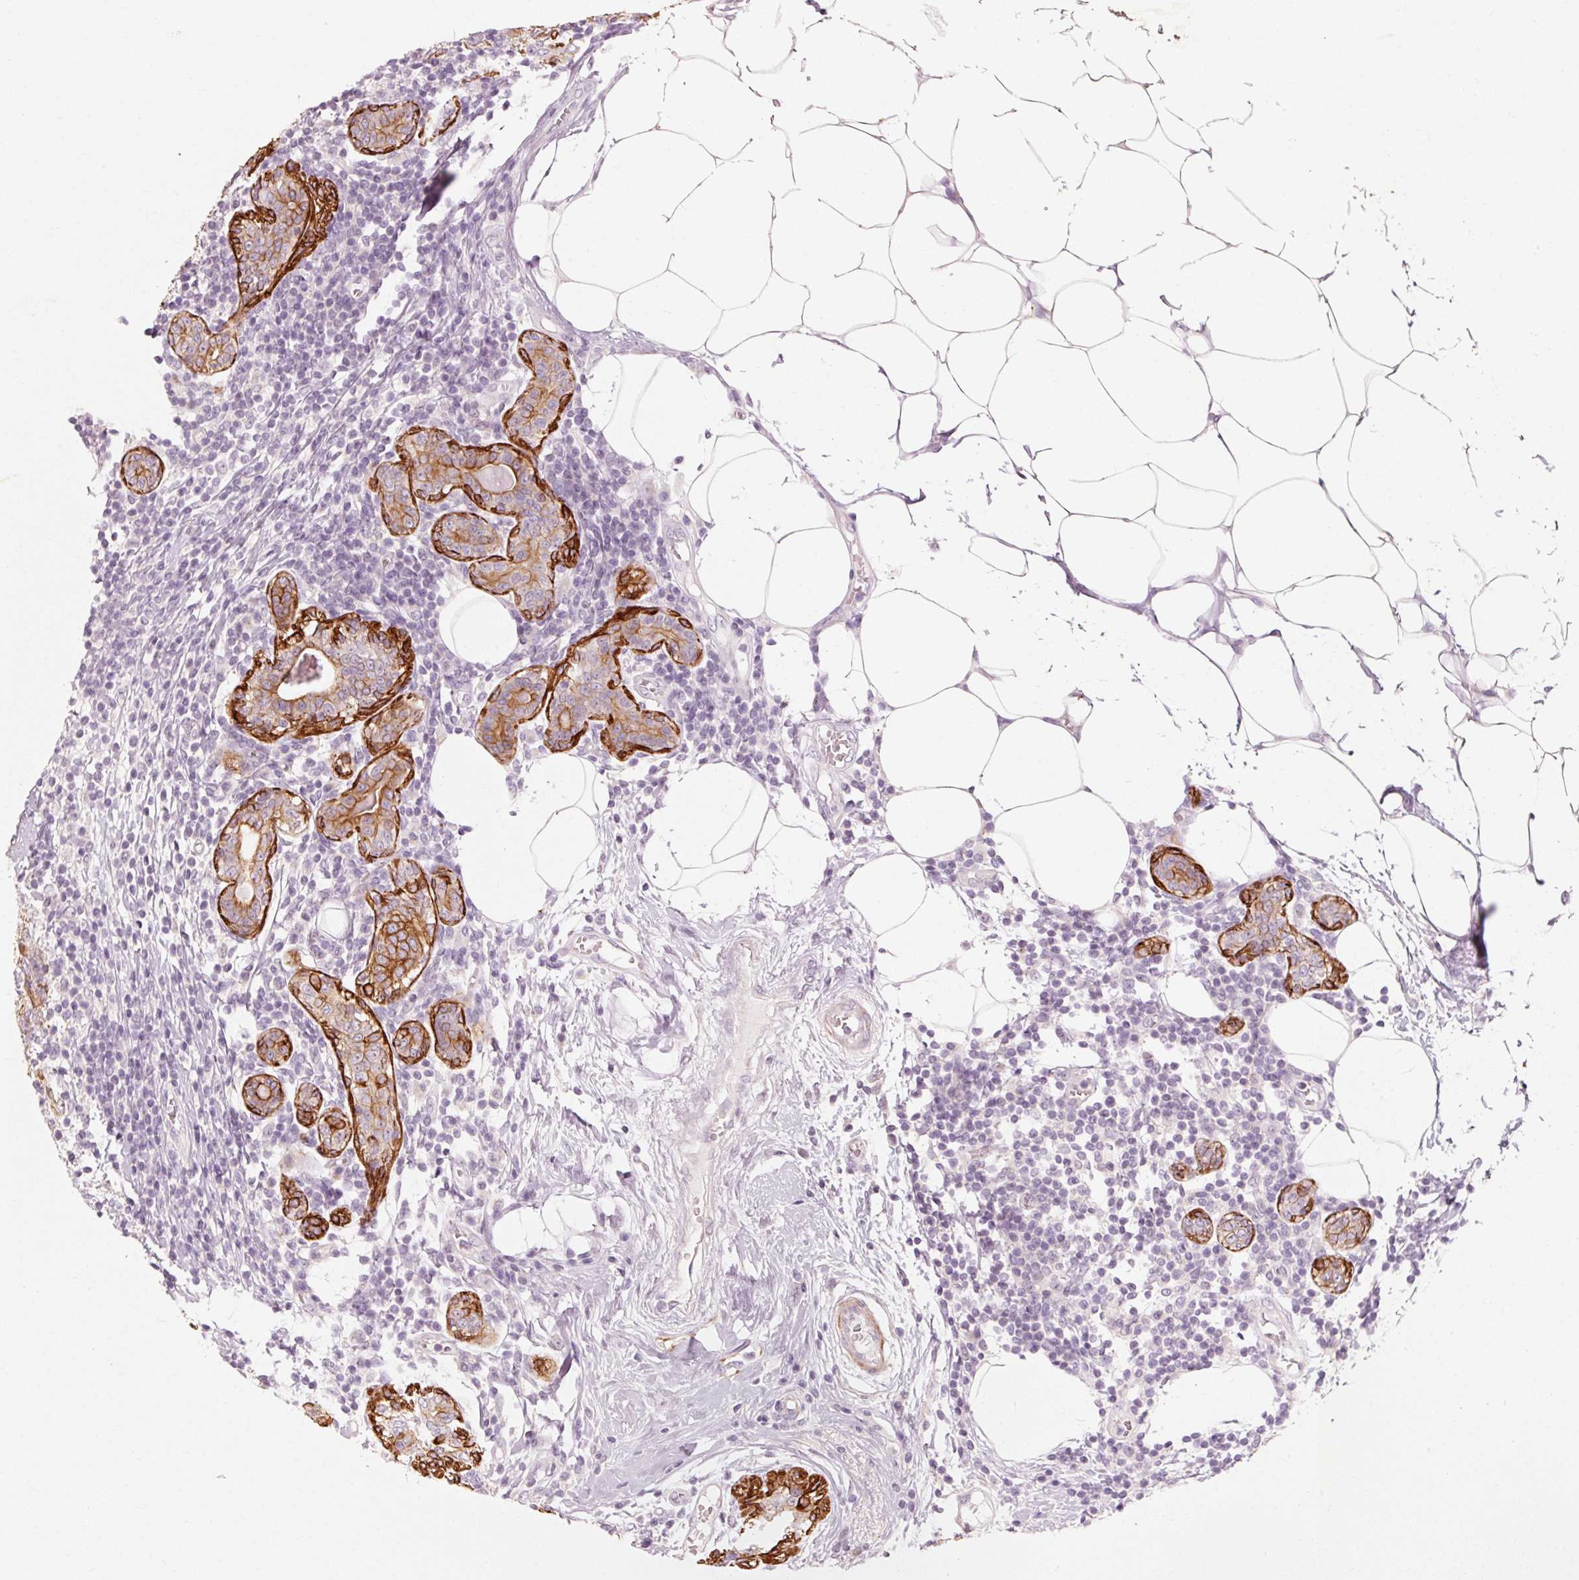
{"staining": {"intensity": "strong", "quantity": "25%-75%", "location": "cytoplasmic/membranous"}, "tissue": "breast cancer", "cell_type": "Tumor cells", "image_type": "cancer", "snomed": [{"axis": "morphology", "description": "Lobular carcinoma"}, {"axis": "topography", "description": "Breast"}], "caption": "A micrograph of human breast lobular carcinoma stained for a protein demonstrates strong cytoplasmic/membranous brown staining in tumor cells.", "gene": "TRIM73", "patient": {"sex": "female", "age": 59}}